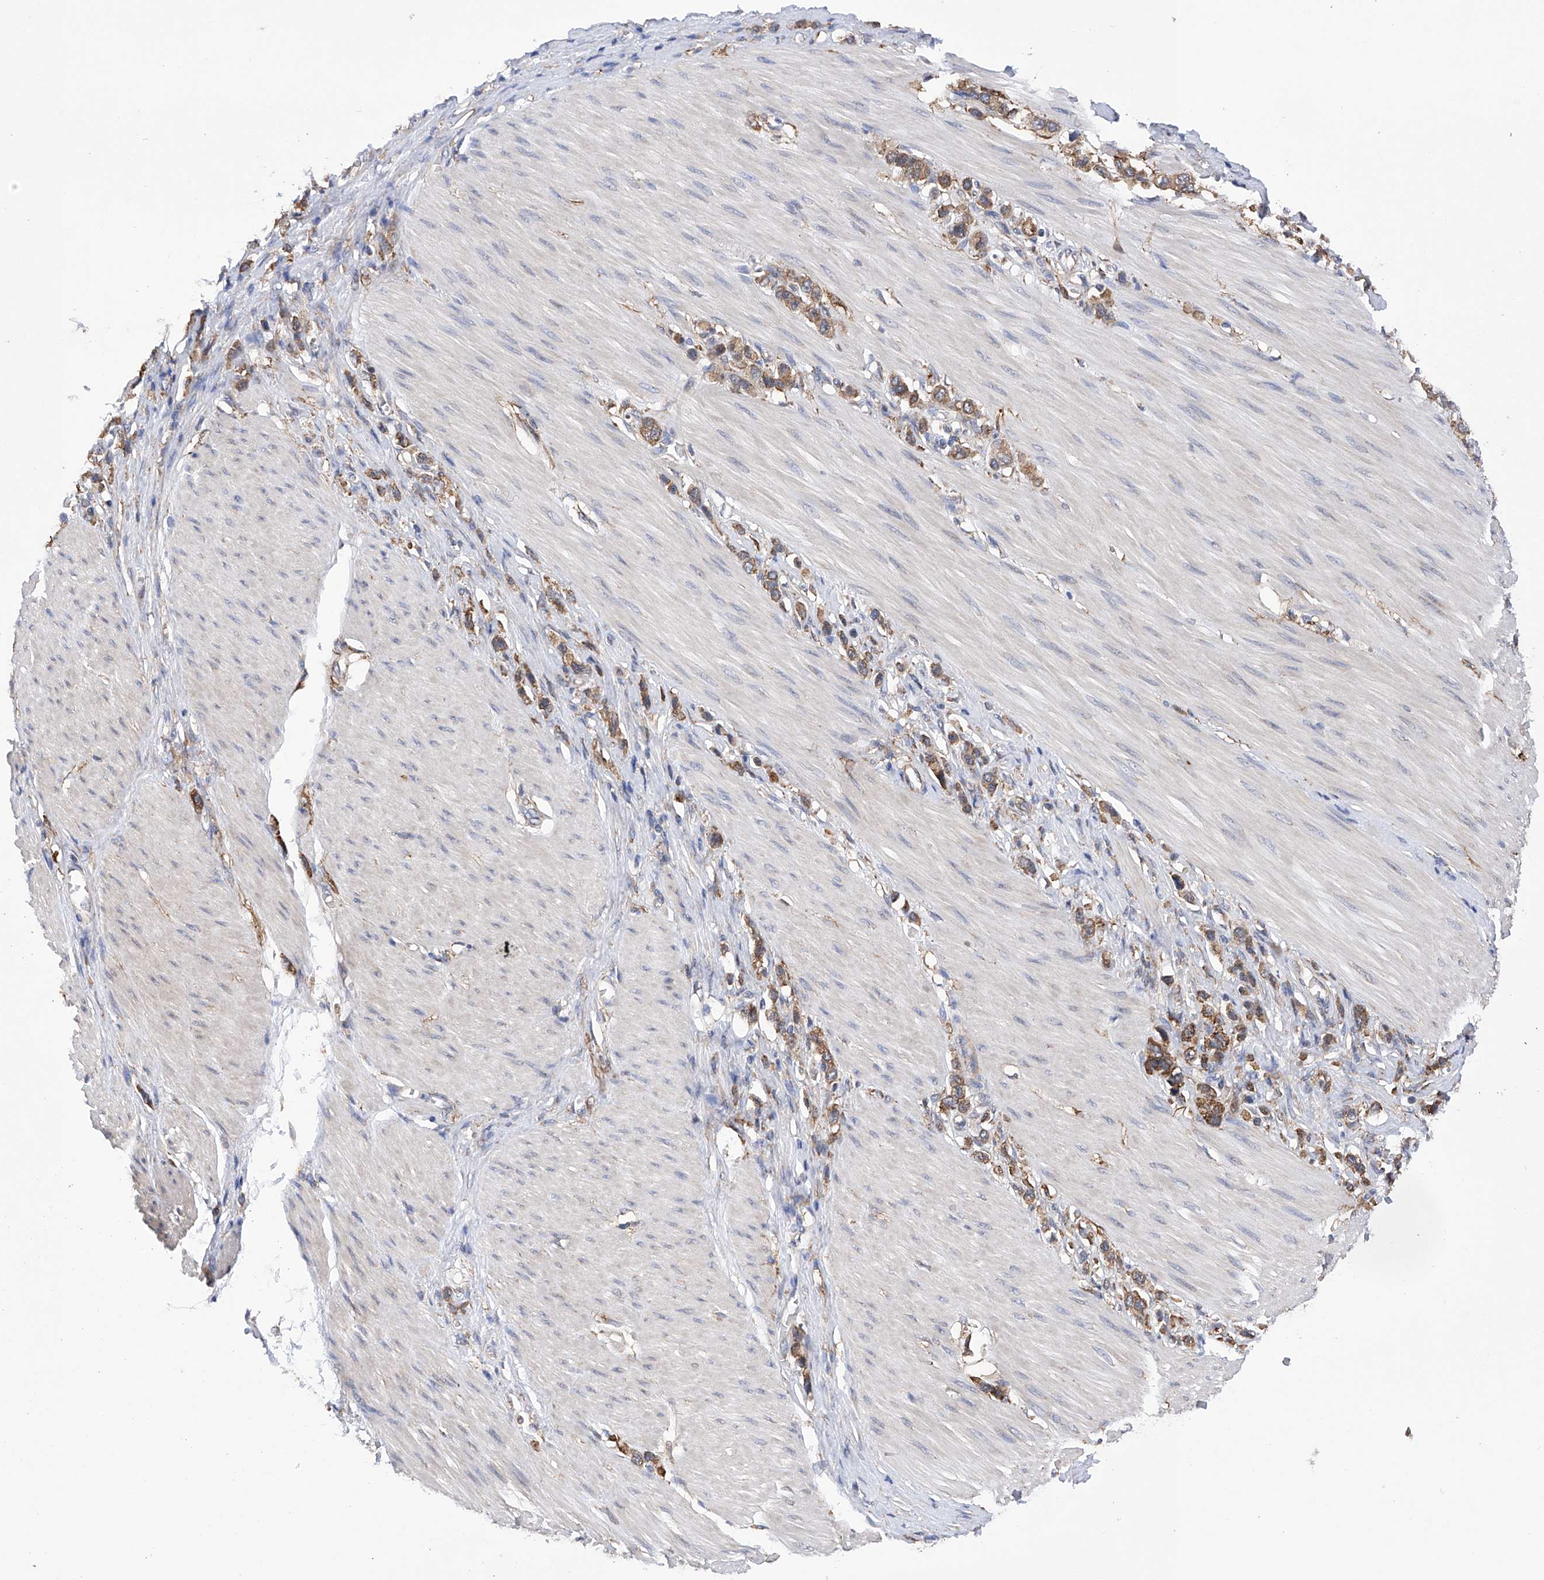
{"staining": {"intensity": "moderate", "quantity": ">75%", "location": "cytoplasmic/membranous"}, "tissue": "stomach cancer", "cell_type": "Tumor cells", "image_type": "cancer", "snomed": [{"axis": "morphology", "description": "Adenocarcinoma, NOS"}, {"axis": "topography", "description": "Stomach"}], "caption": "Stomach adenocarcinoma stained with IHC shows moderate cytoplasmic/membranous staining in approximately >75% of tumor cells. Nuclei are stained in blue.", "gene": "DNAH8", "patient": {"sex": "female", "age": 65}}